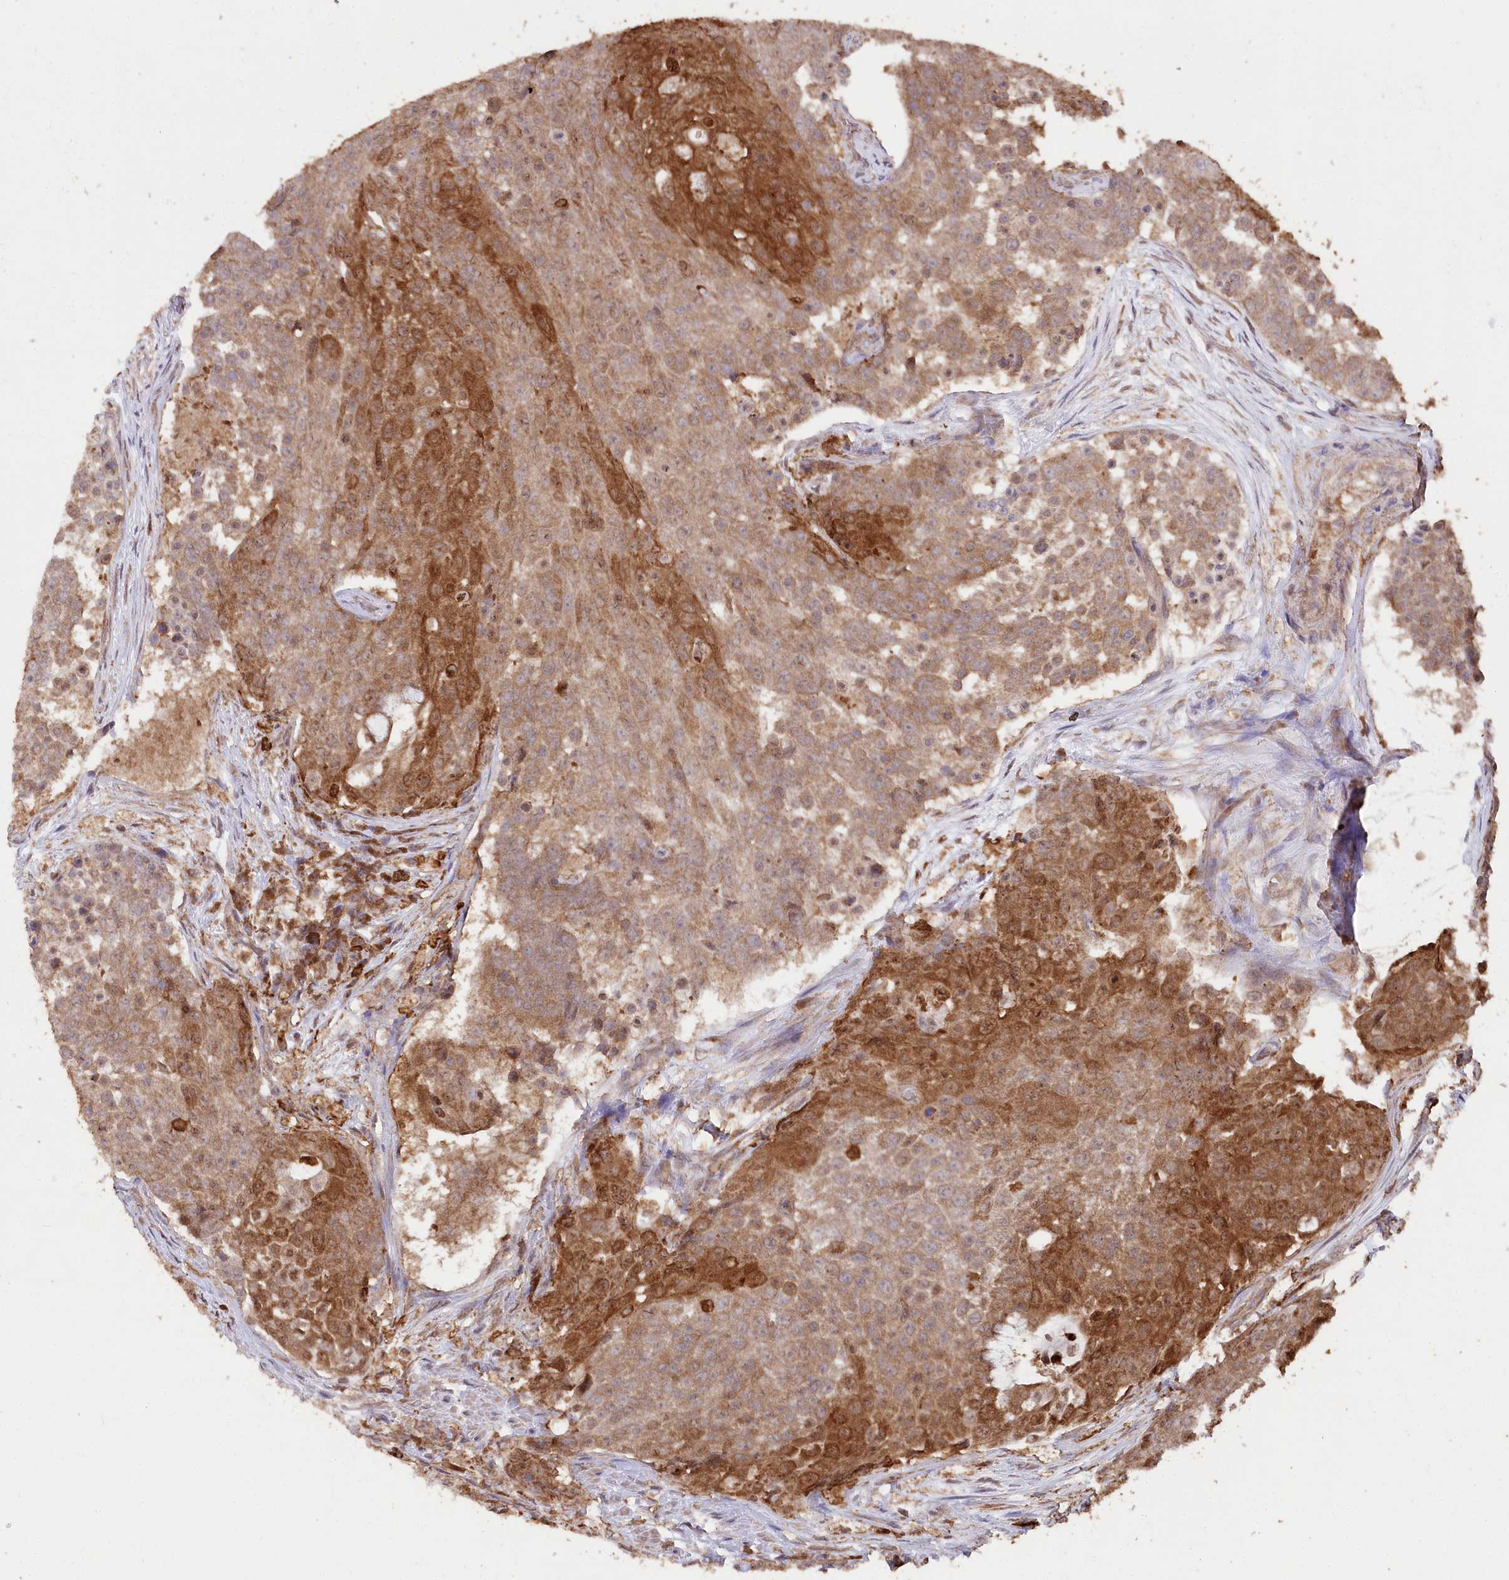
{"staining": {"intensity": "moderate", "quantity": ">75%", "location": "cytoplasmic/membranous"}, "tissue": "urothelial cancer", "cell_type": "Tumor cells", "image_type": "cancer", "snomed": [{"axis": "morphology", "description": "Urothelial carcinoma, High grade"}, {"axis": "topography", "description": "Urinary bladder"}], "caption": "There is medium levels of moderate cytoplasmic/membranous expression in tumor cells of urothelial cancer, as demonstrated by immunohistochemical staining (brown color).", "gene": "LSG1", "patient": {"sex": "female", "age": 63}}